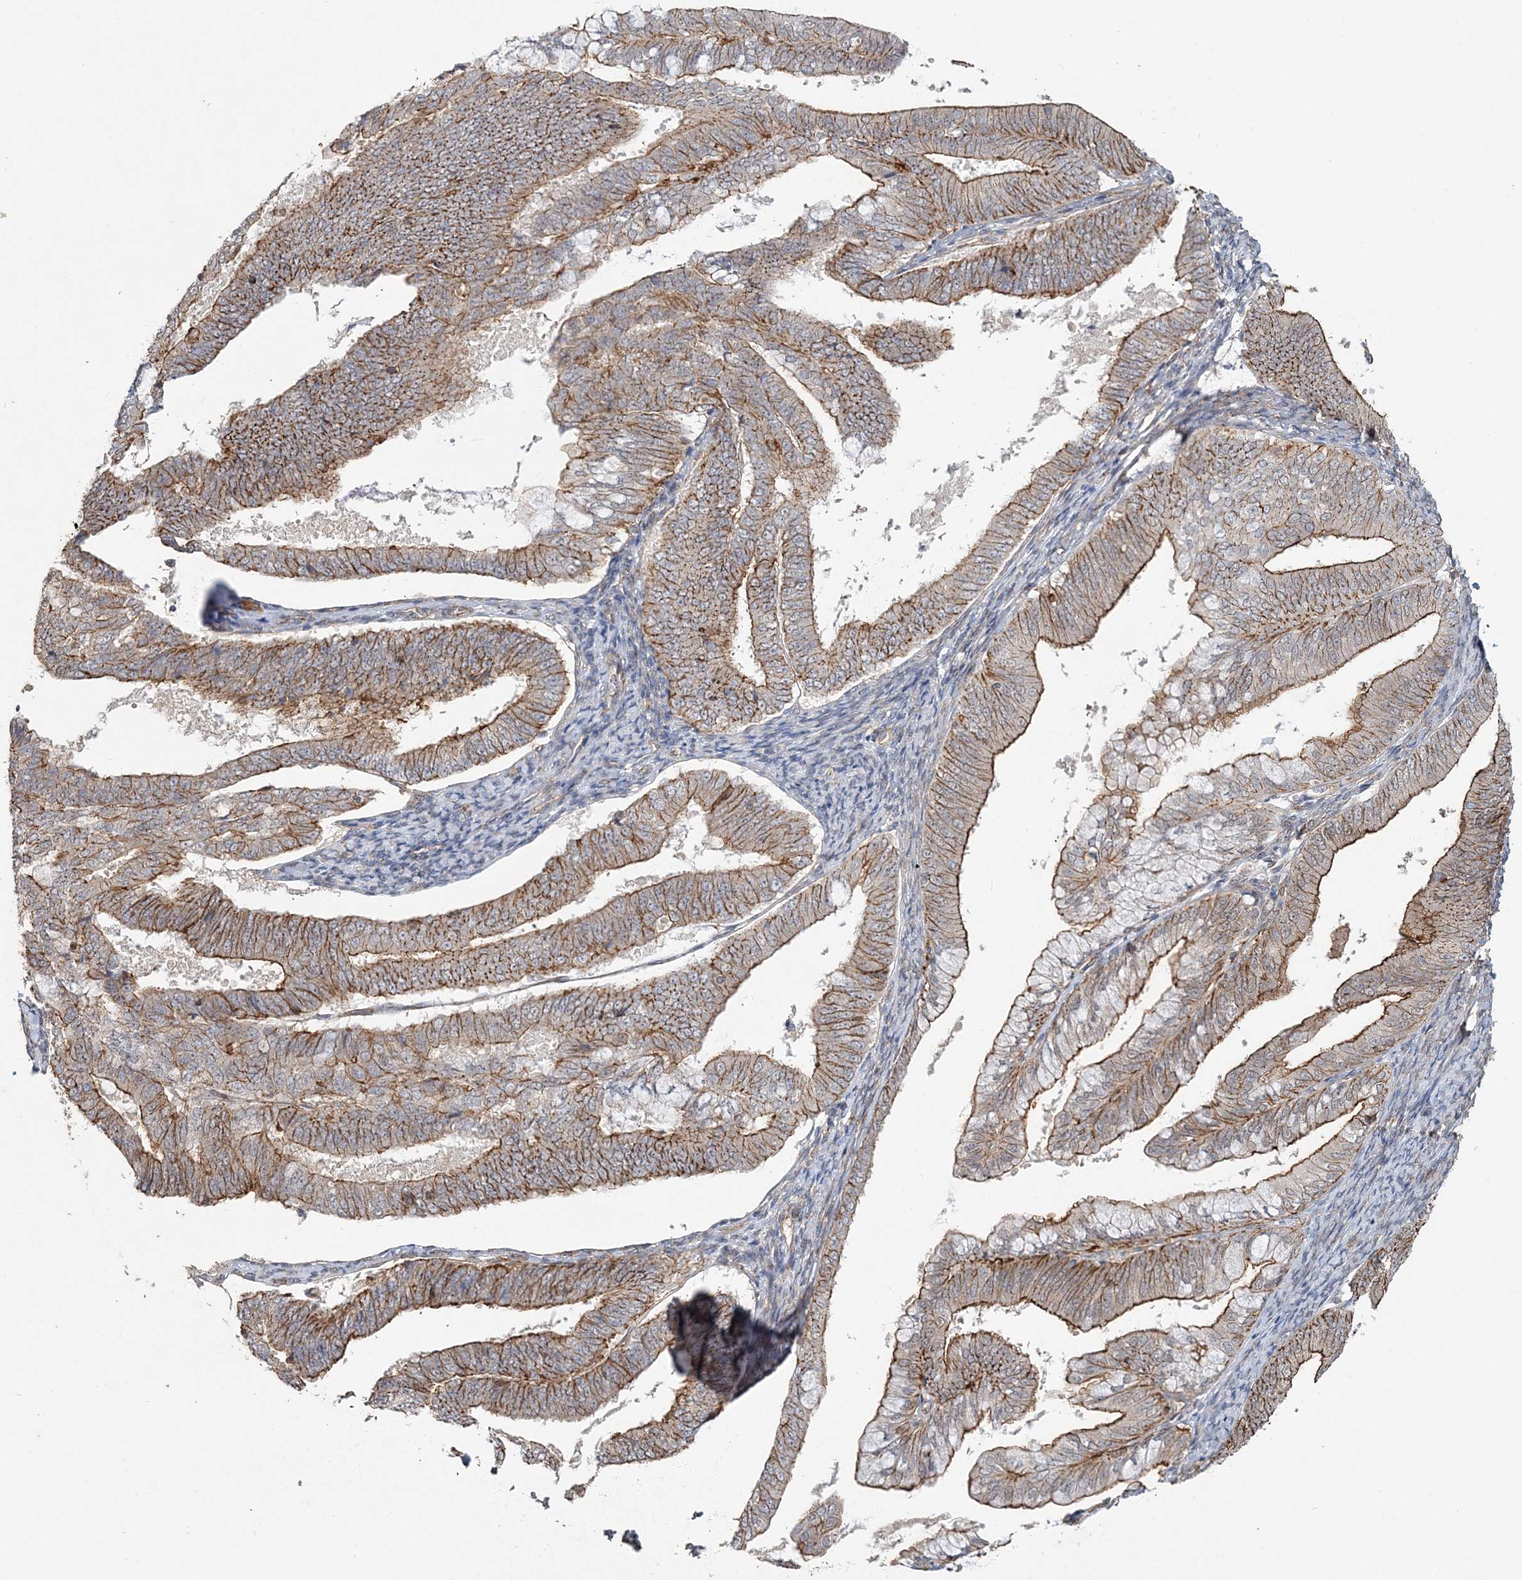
{"staining": {"intensity": "moderate", "quantity": ">75%", "location": "cytoplasmic/membranous"}, "tissue": "endometrial cancer", "cell_type": "Tumor cells", "image_type": "cancer", "snomed": [{"axis": "morphology", "description": "Adenocarcinoma, NOS"}, {"axis": "topography", "description": "Endometrium"}], "caption": "Immunohistochemical staining of human endometrial cancer reveals medium levels of moderate cytoplasmic/membranous protein positivity in approximately >75% of tumor cells. Nuclei are stained in blue.", "gene": "MAT2B", "patient": {"sex": "female", "age": 63}}